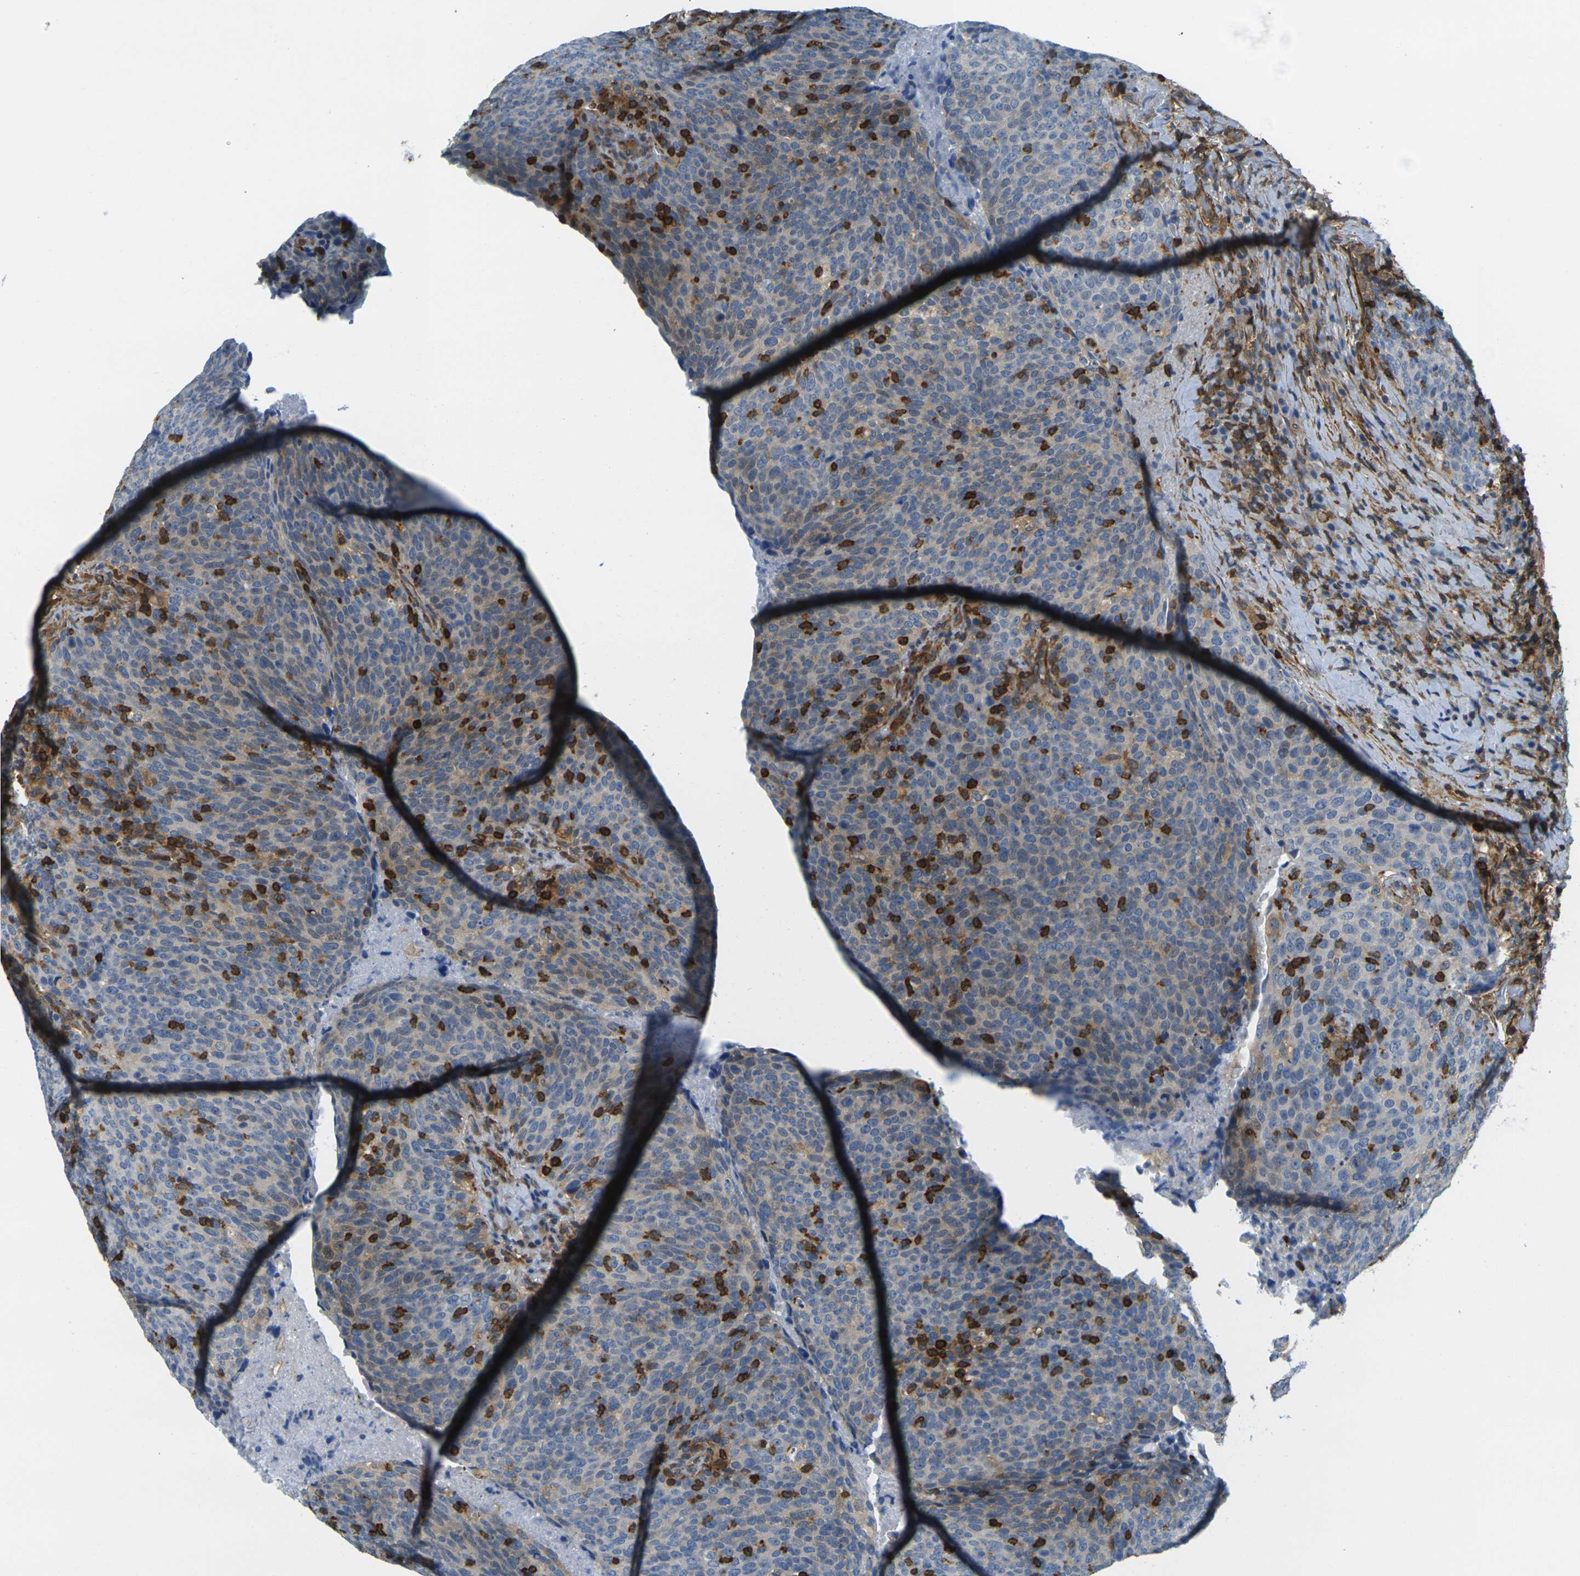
{"staining": {"intensity": "weak", "quantity": "<25%", "location": "cytoplasmic/membranous"}, "tissue": "head and neck cancer", "cell_type": "Tumor cells", "image_type": "cancer", "snomed": [{"axis": "morphology", "description": "Squamous cell carcinoma, NOS"}, {"axis": "morphology", "description": "Squamous cell carcinoma, metastatic, NOS"}, {"axis": "topography", "description": "Lymph node"}, {"axis": "topography", "description": "Head-Neck"}], "caption": "The IHC image has no significant positivity in tumor cells of head and neck metastatic squamous cell carcinoma tissue.", "gene": "LASP1", "patient": {"sex": "male", "age": 62}}